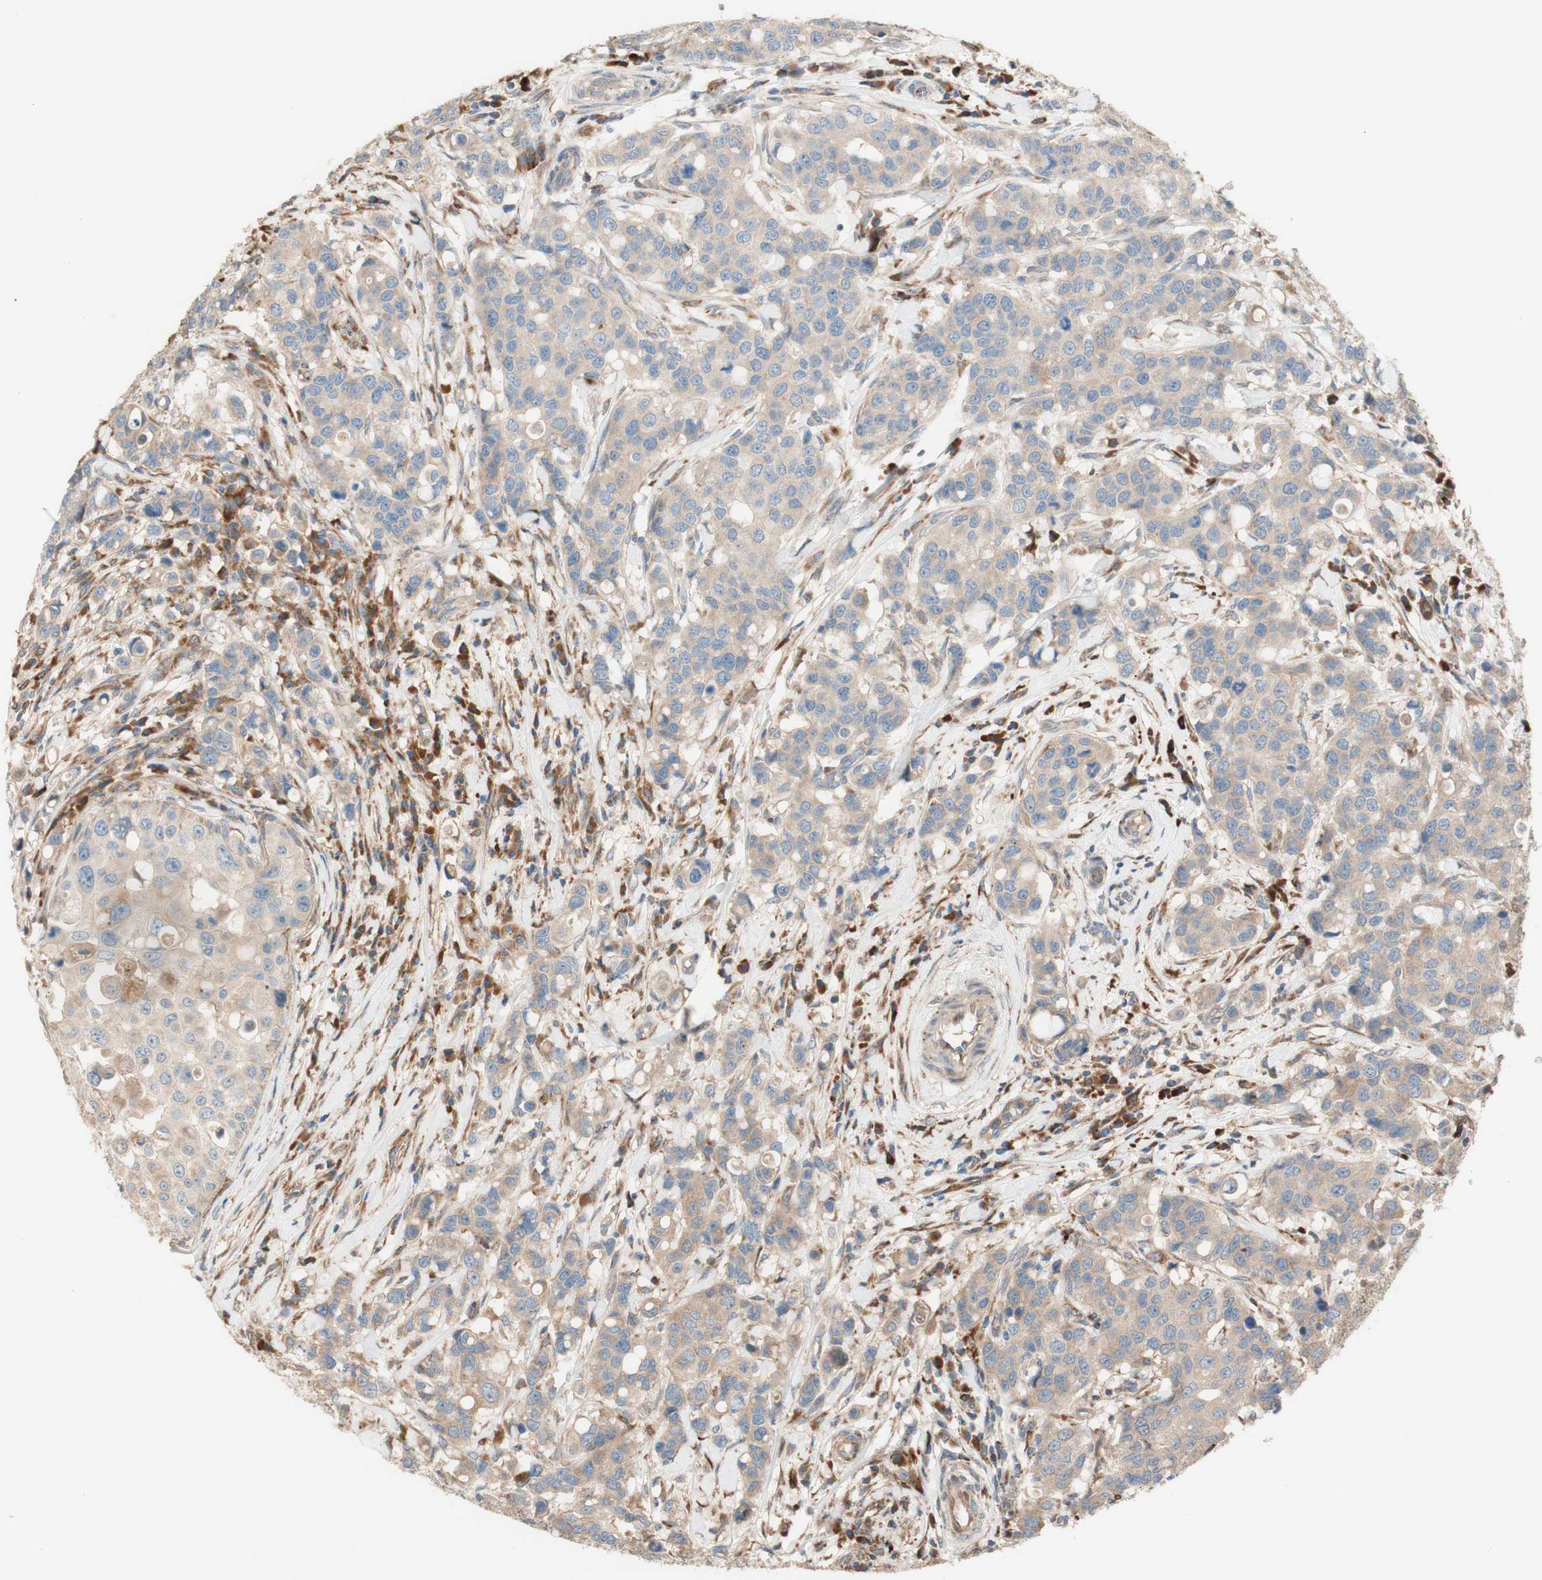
{"staining": {"intensity": "weak", "quantity": "25%-75%", "location": "cytoplasmic/membranous"}, "tissue": "breast cancer", "cell_type": "Tumor cells", "image_type": "cancer", "snomed": [{"axis": "morphology", "description": "Duct carcinoma"}, {"axis": "topography", "description": "Breast"}], "caption": "This is an image of immunohistochemistry (IHC) staining of breast cancer (intraductal carcinoma), which shows weak positivity in the cytoplasmic/membranous of tumor cells.", "gene": "PTPN21", "patient": {"sex": "female", "age": 27}}